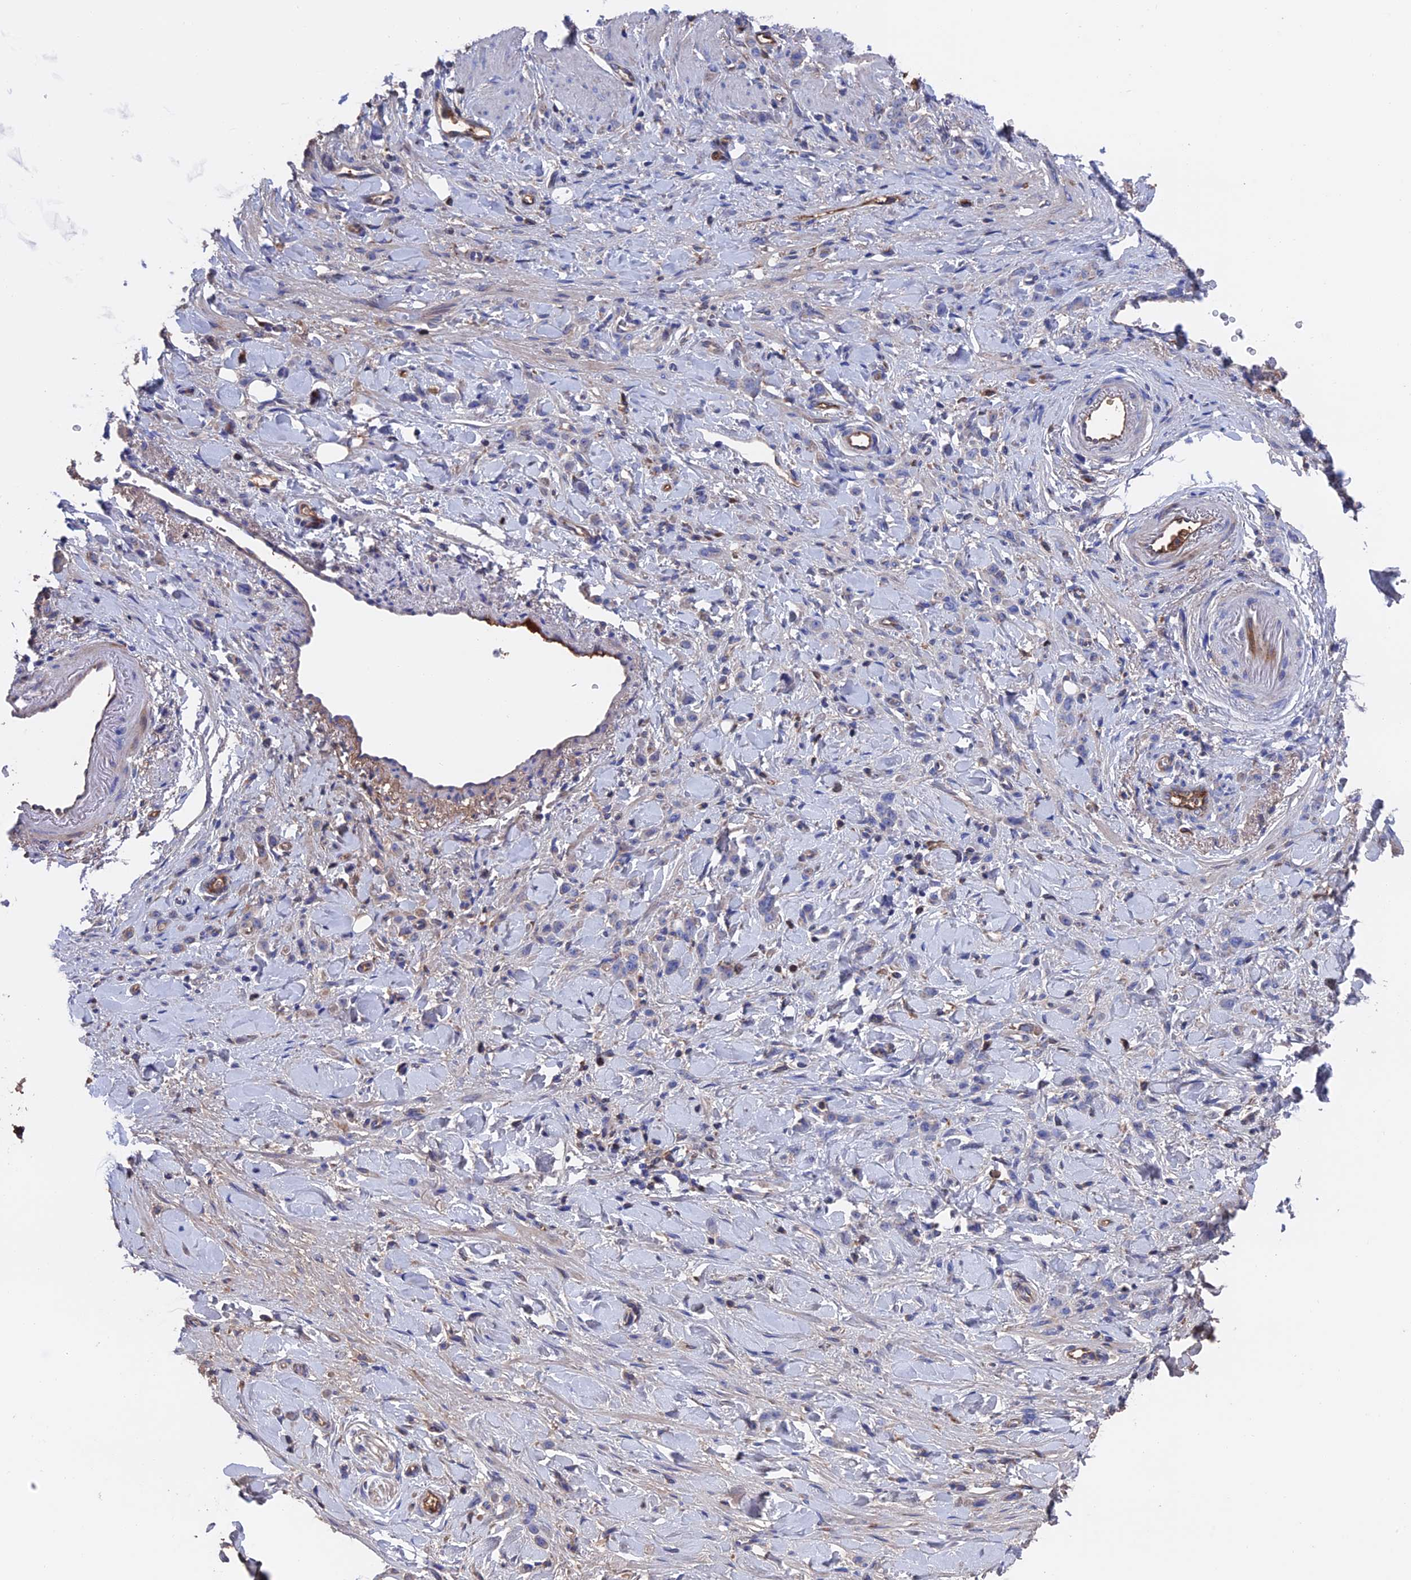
{"staining": {"intensity": "weak", "quantity": "<25%", "location": "cytoplasmic/membranous"}, "tissue": "stomach cancer", "cell_type": "Tumor cells", "image_type": "cancer", "snomed": [{"axis": "morphology", "description": "Normal tissue, NOS"}, {"axis": "morphology", "description": "Adenocarcinoma, NOS"}, {"axis": "topography", "description": "Stomach"}], "caption": "A histopathology image of stomach cancer (adenocarcinoma) stained for a protein shows no brown staining in tumor cells. The staining is performed using DAB (3,3'-diaminobenzidine) brown chromogen with nuclei counter-stained in using hematoxylin.", "gene": "HPF1", "patient": {"sex": "male", "age": 82}}